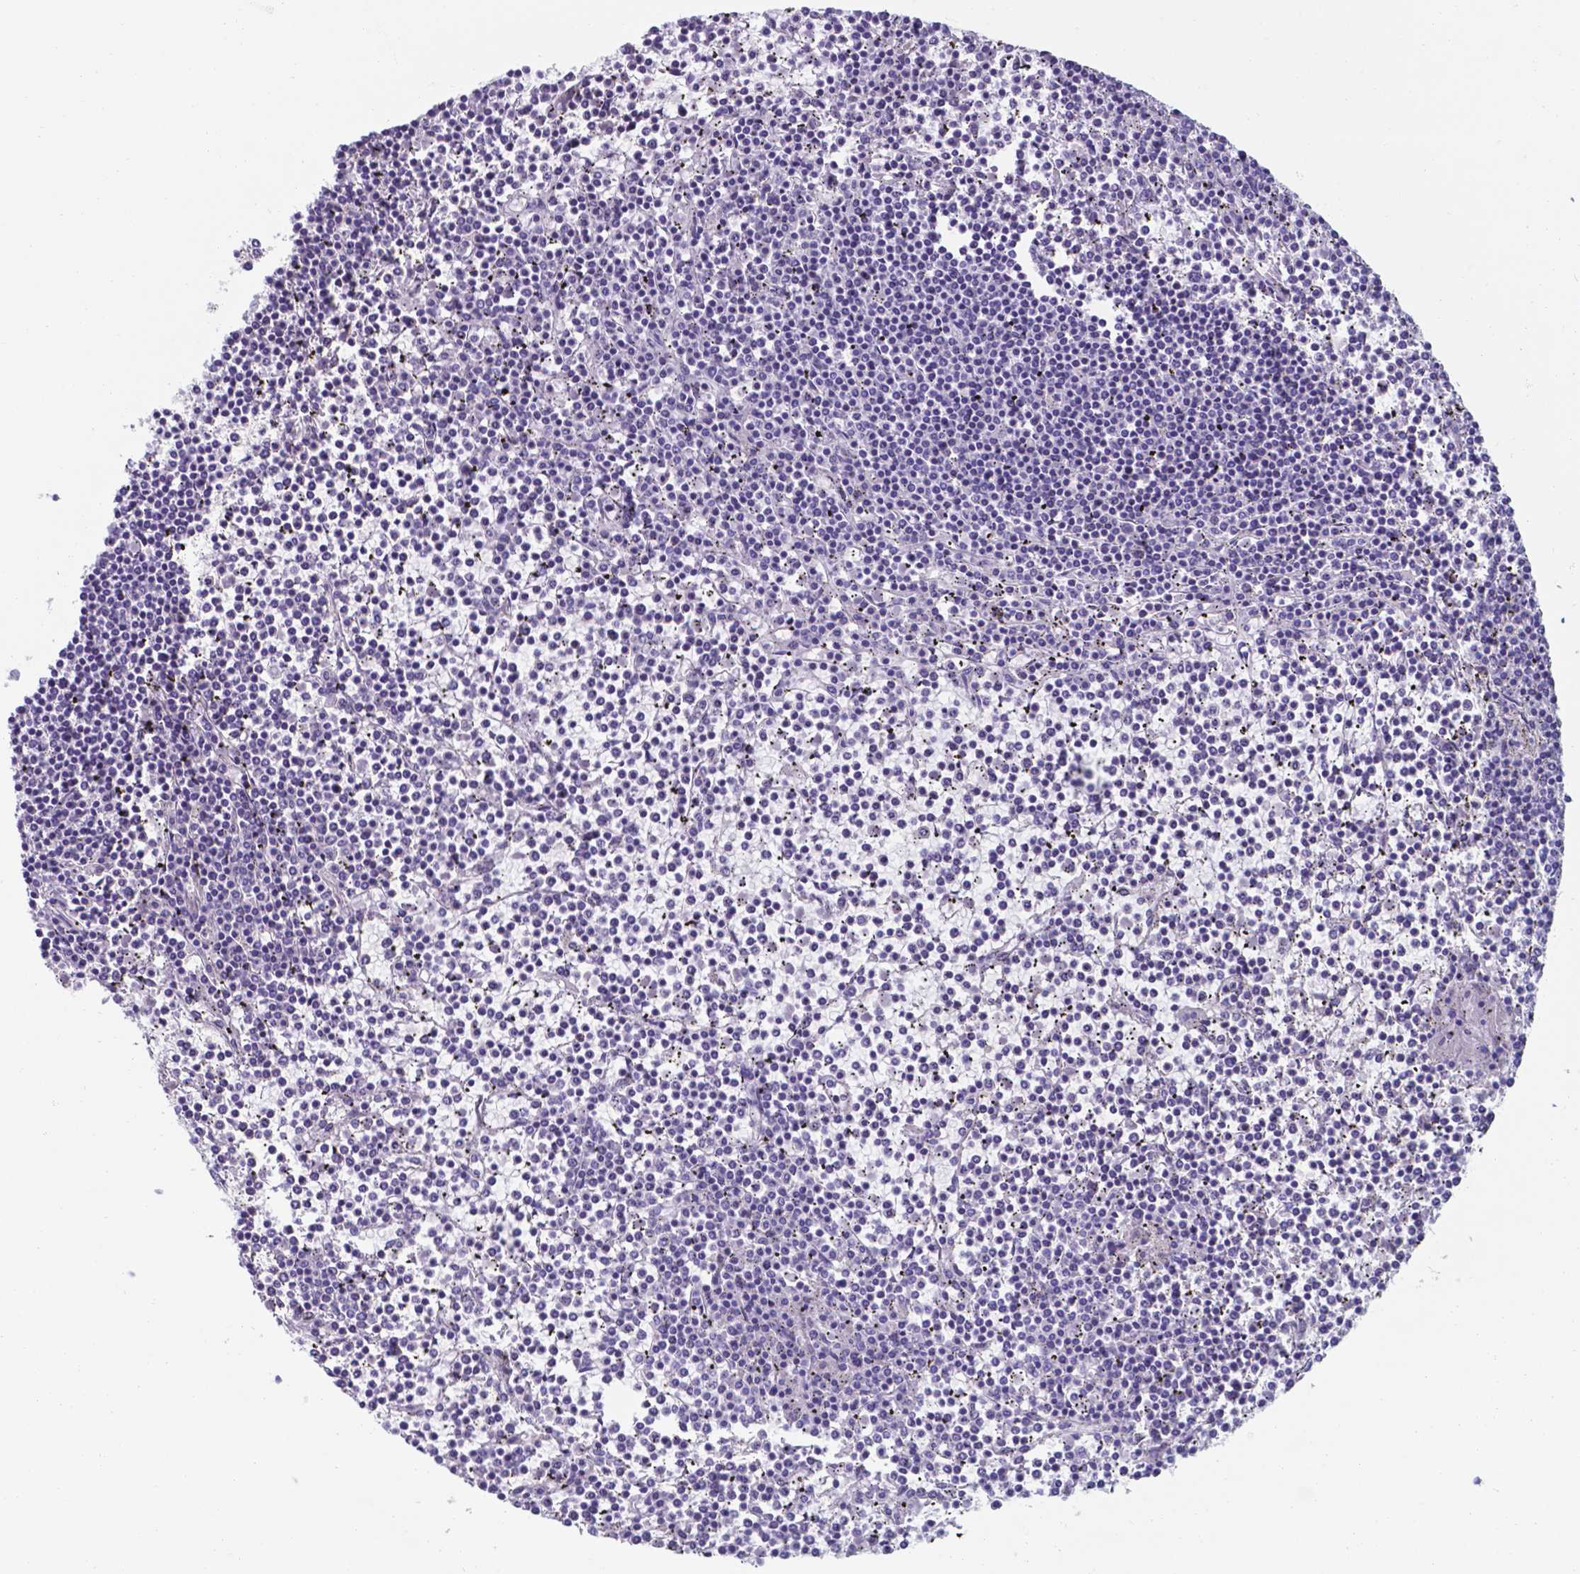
{"staining": {"intensity": "negative", "quantity": "none", "location": "none"}, "tissue": "lymphoma", "cell_type": "Tumor cells", "image_type": "cancer", "snomed": [{"axis": "morphology", "description": "Malignant lymphoma, non-Hodgkin's type, Low grade"}, {"axis": "topography", "description": "Spleen"}], "caption": "Protein analysis of low-grade malignant lymphoma, non-Hodgkin's type shows no significant positivity in tumor cells.", "gene": "UBE2J1", "patient": {"sex": "female", "age": 19}}